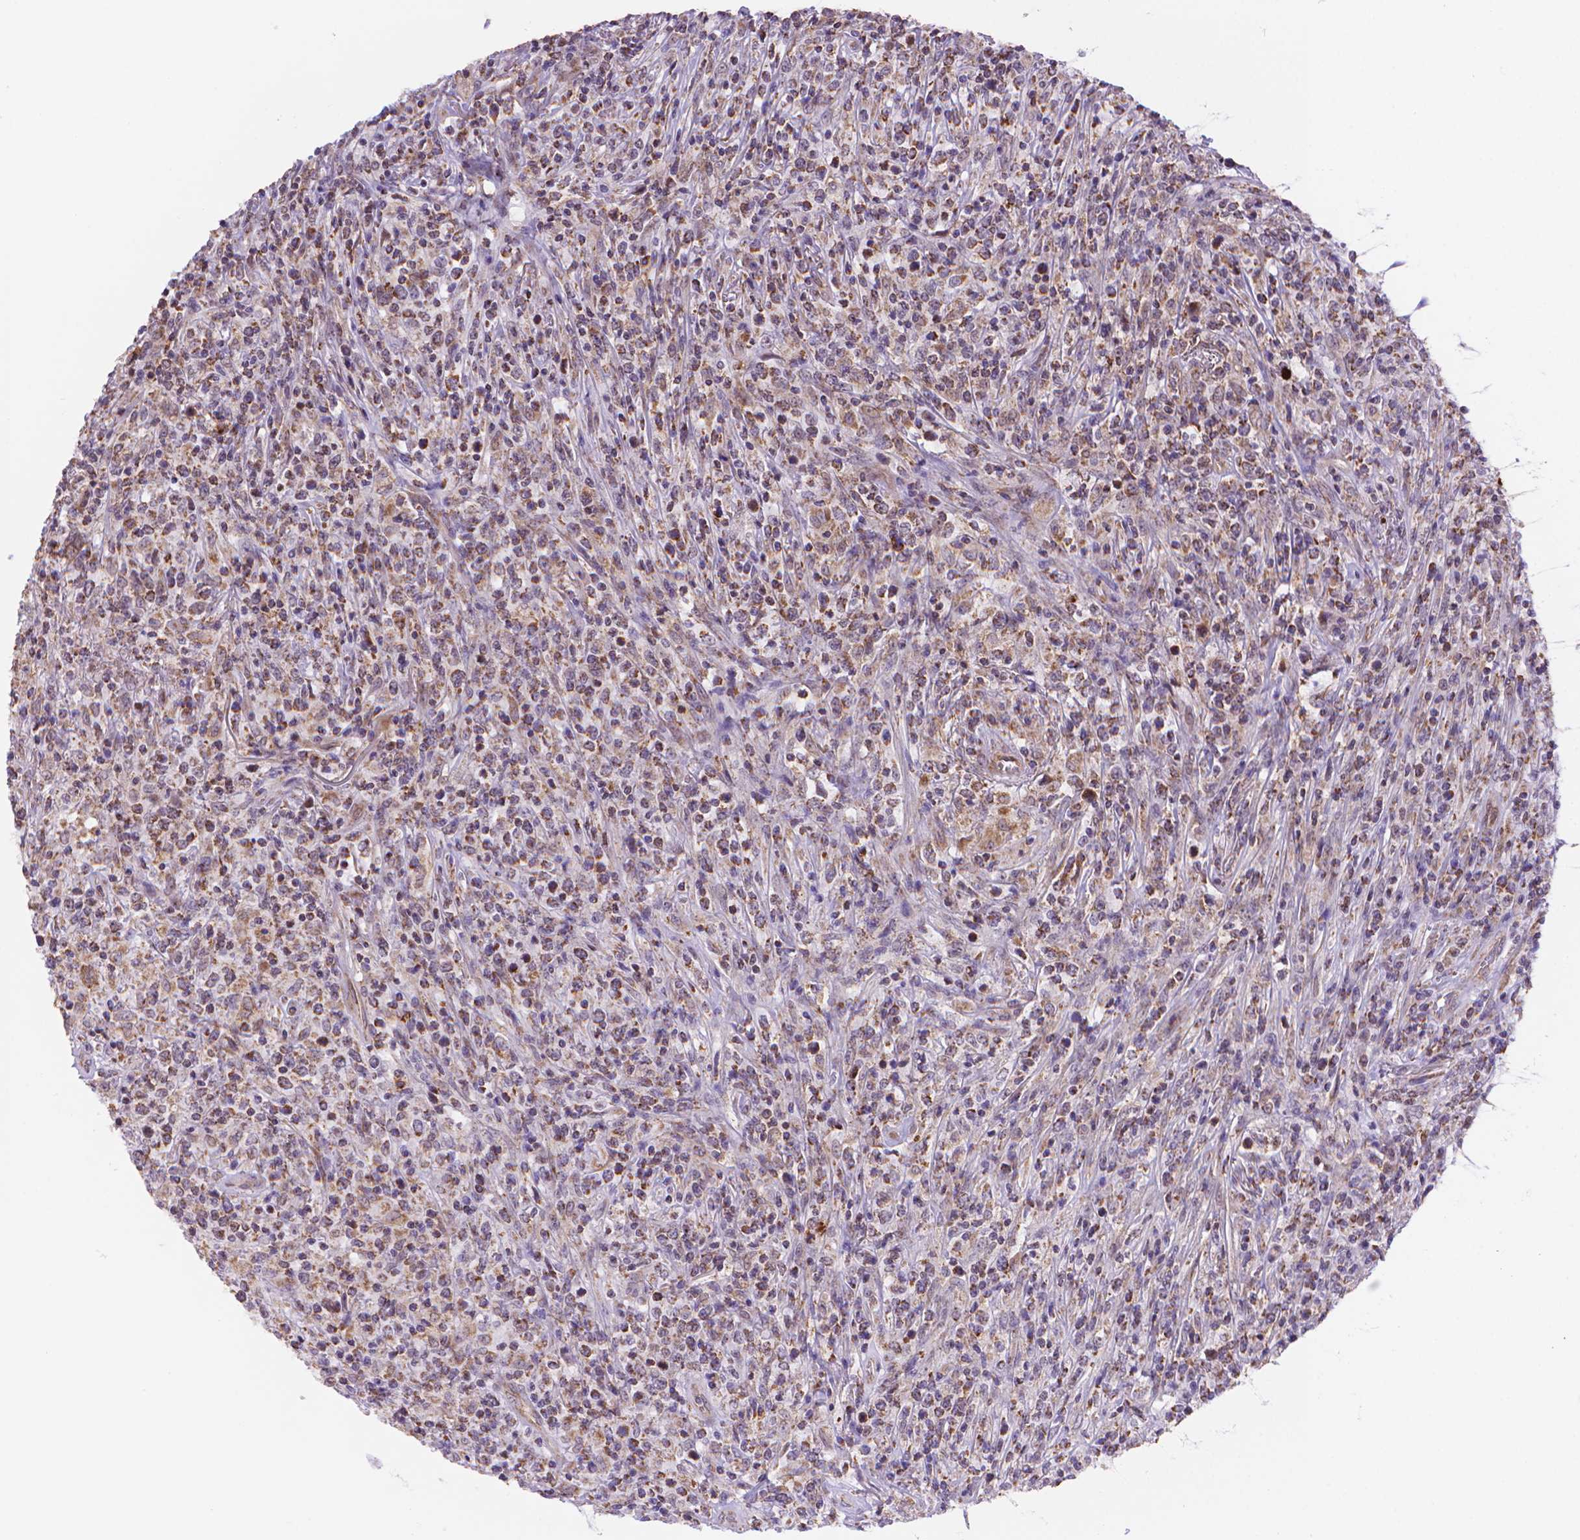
{"staining": {"intensity": "moderate", "quantity": "25%-75%", "location": "cytoplasmic/membranous"}, "tissue": "lymphoma", "cell_type": "Tumor cells", "image_type": "cancer", "snomed": [{"axis": "morphology", "description": "Malignant lymphoma, non-Hodgkin's type, High grade"}, {"axis": "topography", "description": "Lung"}], "caption": "Brown immunohistochemical staining in human lymphoma shows moderate cytoplasmic/membranous staining in about 25%-75% of tumor cells.", "gene": "CYYR1", "patient": {"sex": "male", "age": 79}}